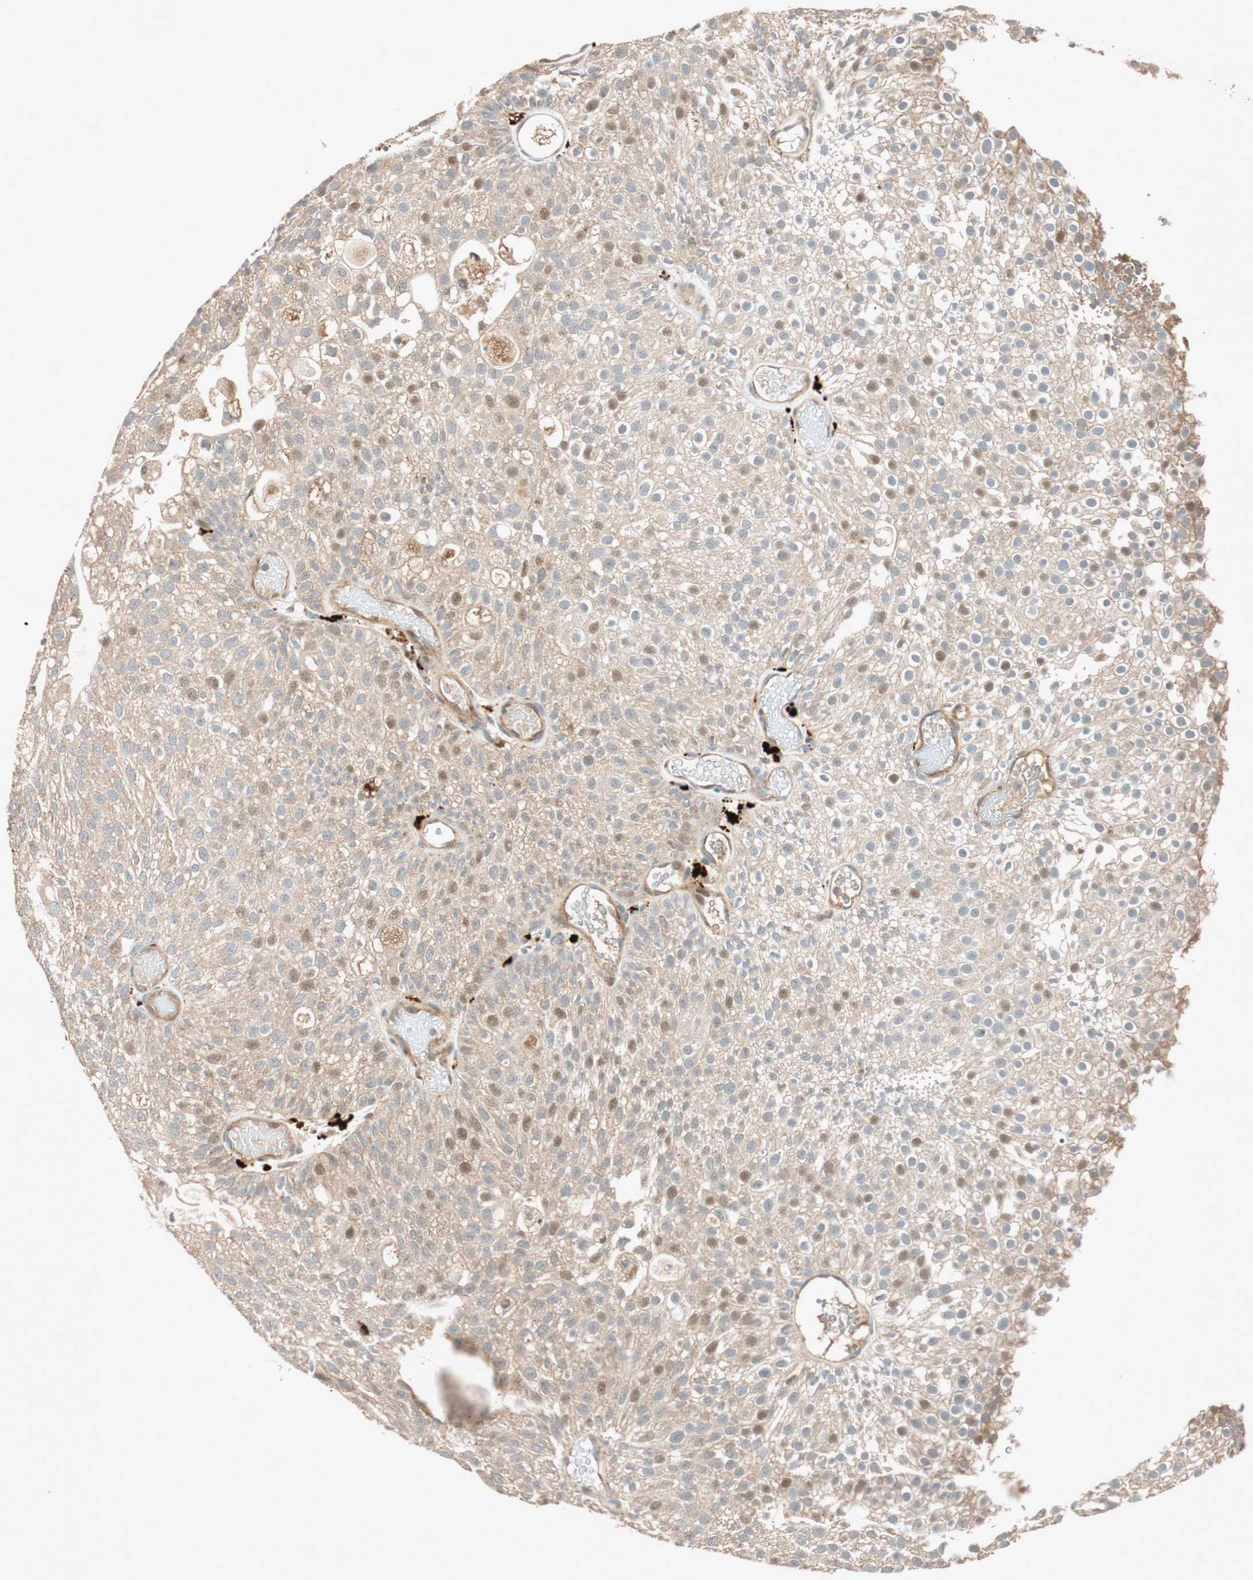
{"staining": {"intensity": "weak", "quantity": ">75%", "location": "cytoplasmic/membranous,nuclear"}, "tissue": "urothelial cancer", "cell_type": "Tumor cells", "image_type": "cancer", "snomed": [{"axis": "morphology", "description": "Urothelial carcinoma, Low grade"}, {"axis": "topography", "description": "Urinary bladder"}], "caption": "Tumor cells reveal low levels of weak cytoplasmic/membranous and nuclear staining in approximately >75% of cells in urothelial cancer.", "gene": "EPHA6", "patient": {"sex": "male", "age": 78}}